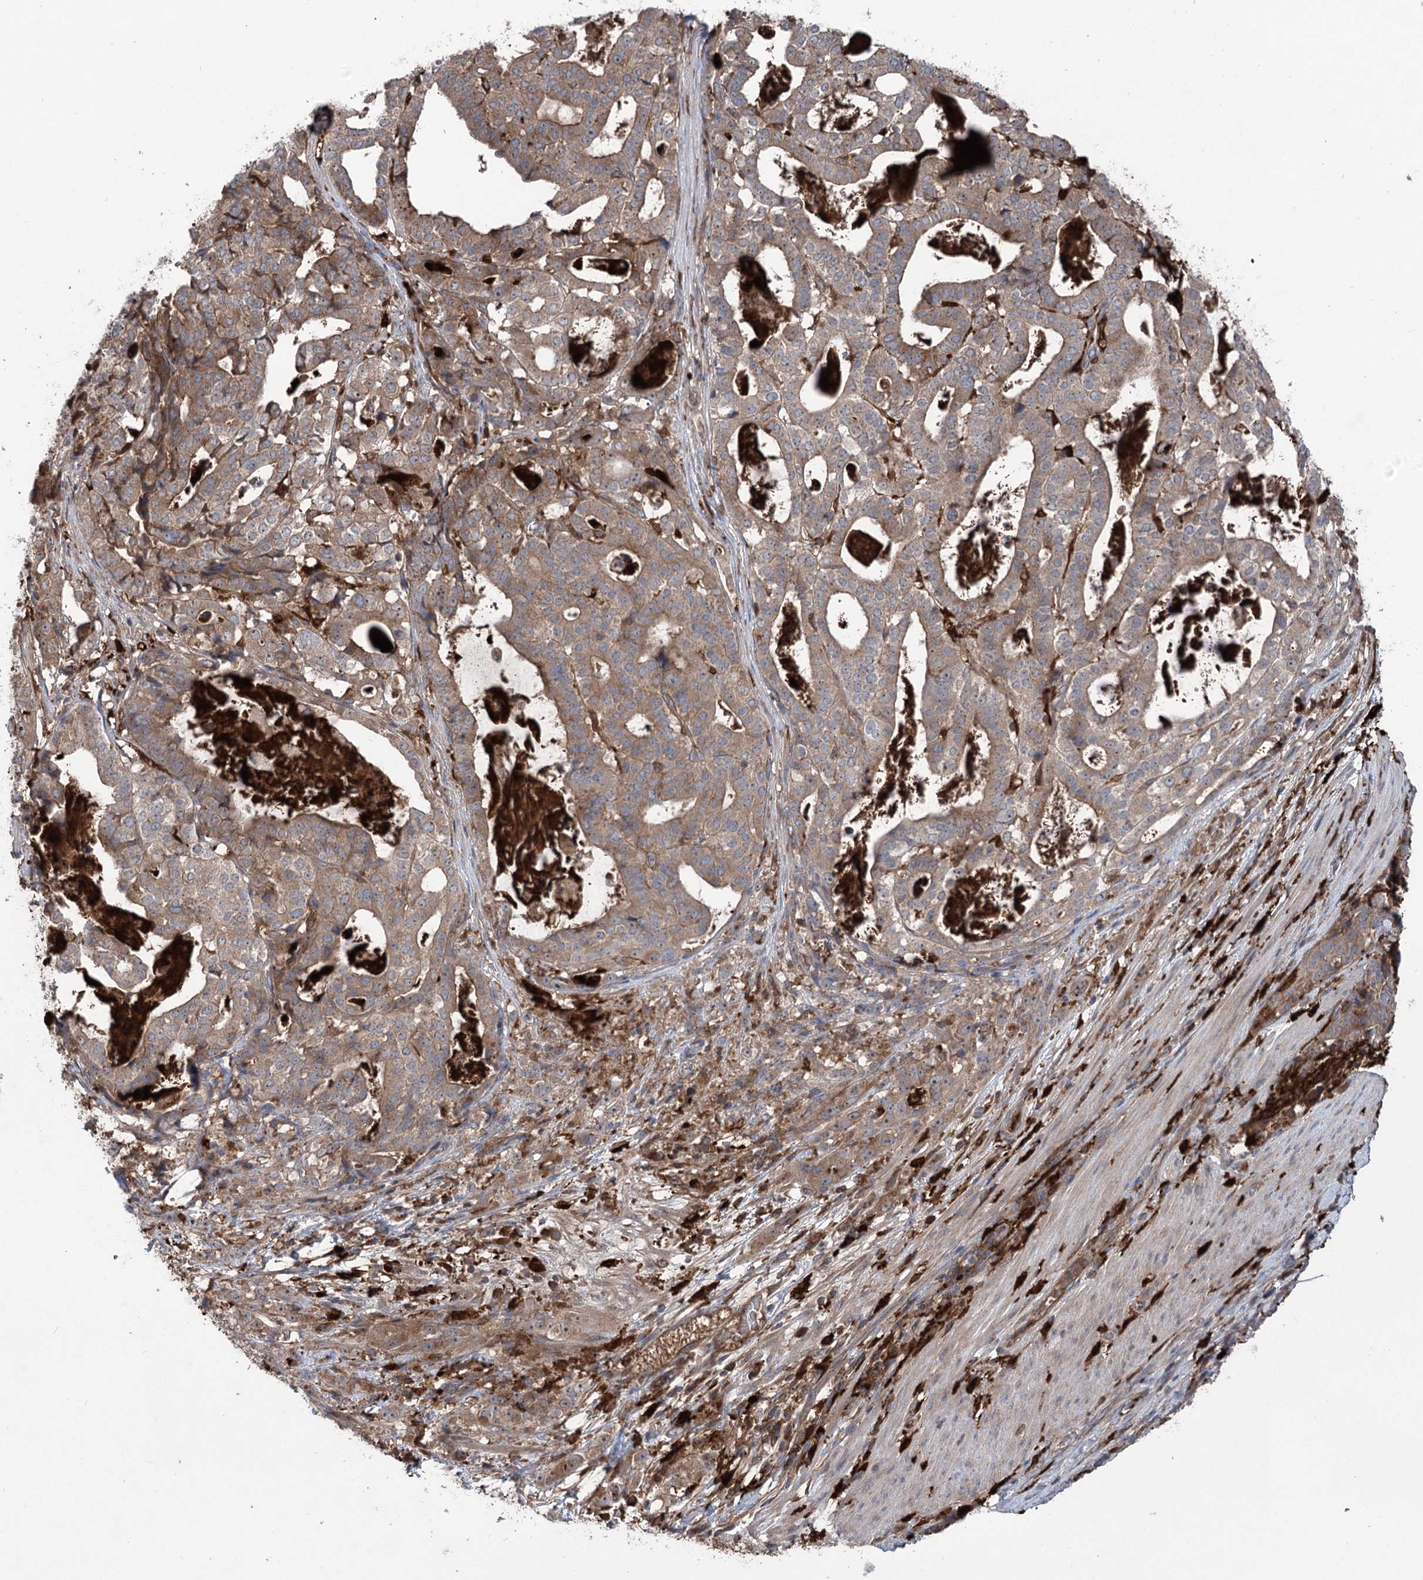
{"staining": {"intensity": "moderate", "quantity": ">75%", "location": "cytoplasmic/membranous"}, "tissue": "stomach cancer", "cell_type": "Tumor cells", "image_type": "cancer", "snomed": [{"axis": "morphology", "description": "Adenocarcinoma, NOS"}, {"axis": "topography", "description": "Stomach"}], "caption": "Brown immunohistochemical staining in stomach adenocarcinoma shows moderate cytoplasmic/membranous staining in approximately >75% of tumor cells.", "gene": "PPP1R21", "patient": {"sex": "male", "age": 48}}